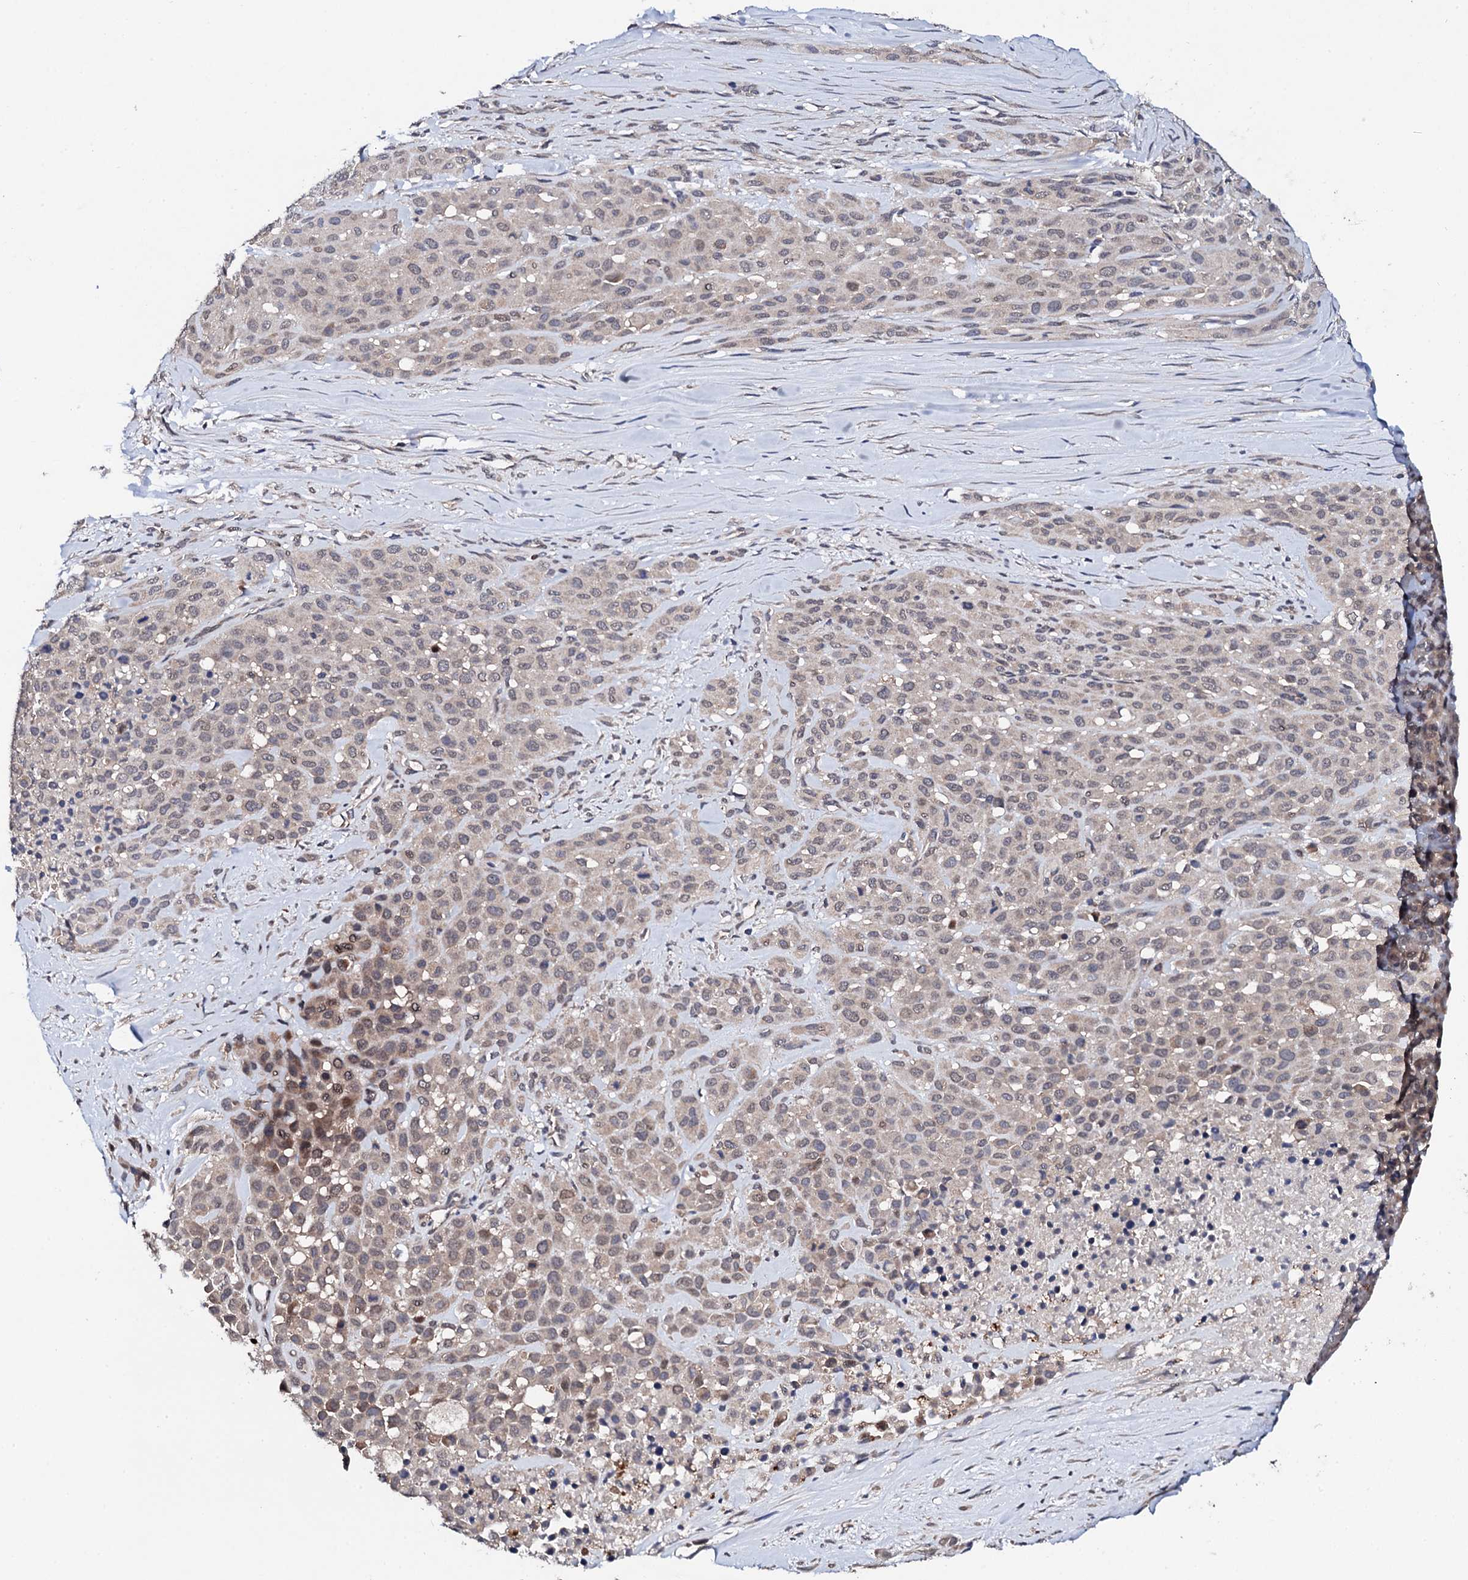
{"staining": {"intensity": "weak", "quantity": "<25%", "location": "cytoplasmic/membranous"}, "tissue": "melanoma", "cell_type": "Tumor cells", "image_type": "cancer", "snomed": [{"axis": "morphology", "description": "Malignant melanoma, Metastatic site"}, {"axis": "topography", "description": "Skin"}], "caption": "Immunohistochemistry (IHC) histopathology image of neoplastic tissue: human melanoma stained with DAB demonstrates no significant protein positivity in tumor cells.", "gene": "IP6K1", "patient": {"sex": "female", "age": 81}}